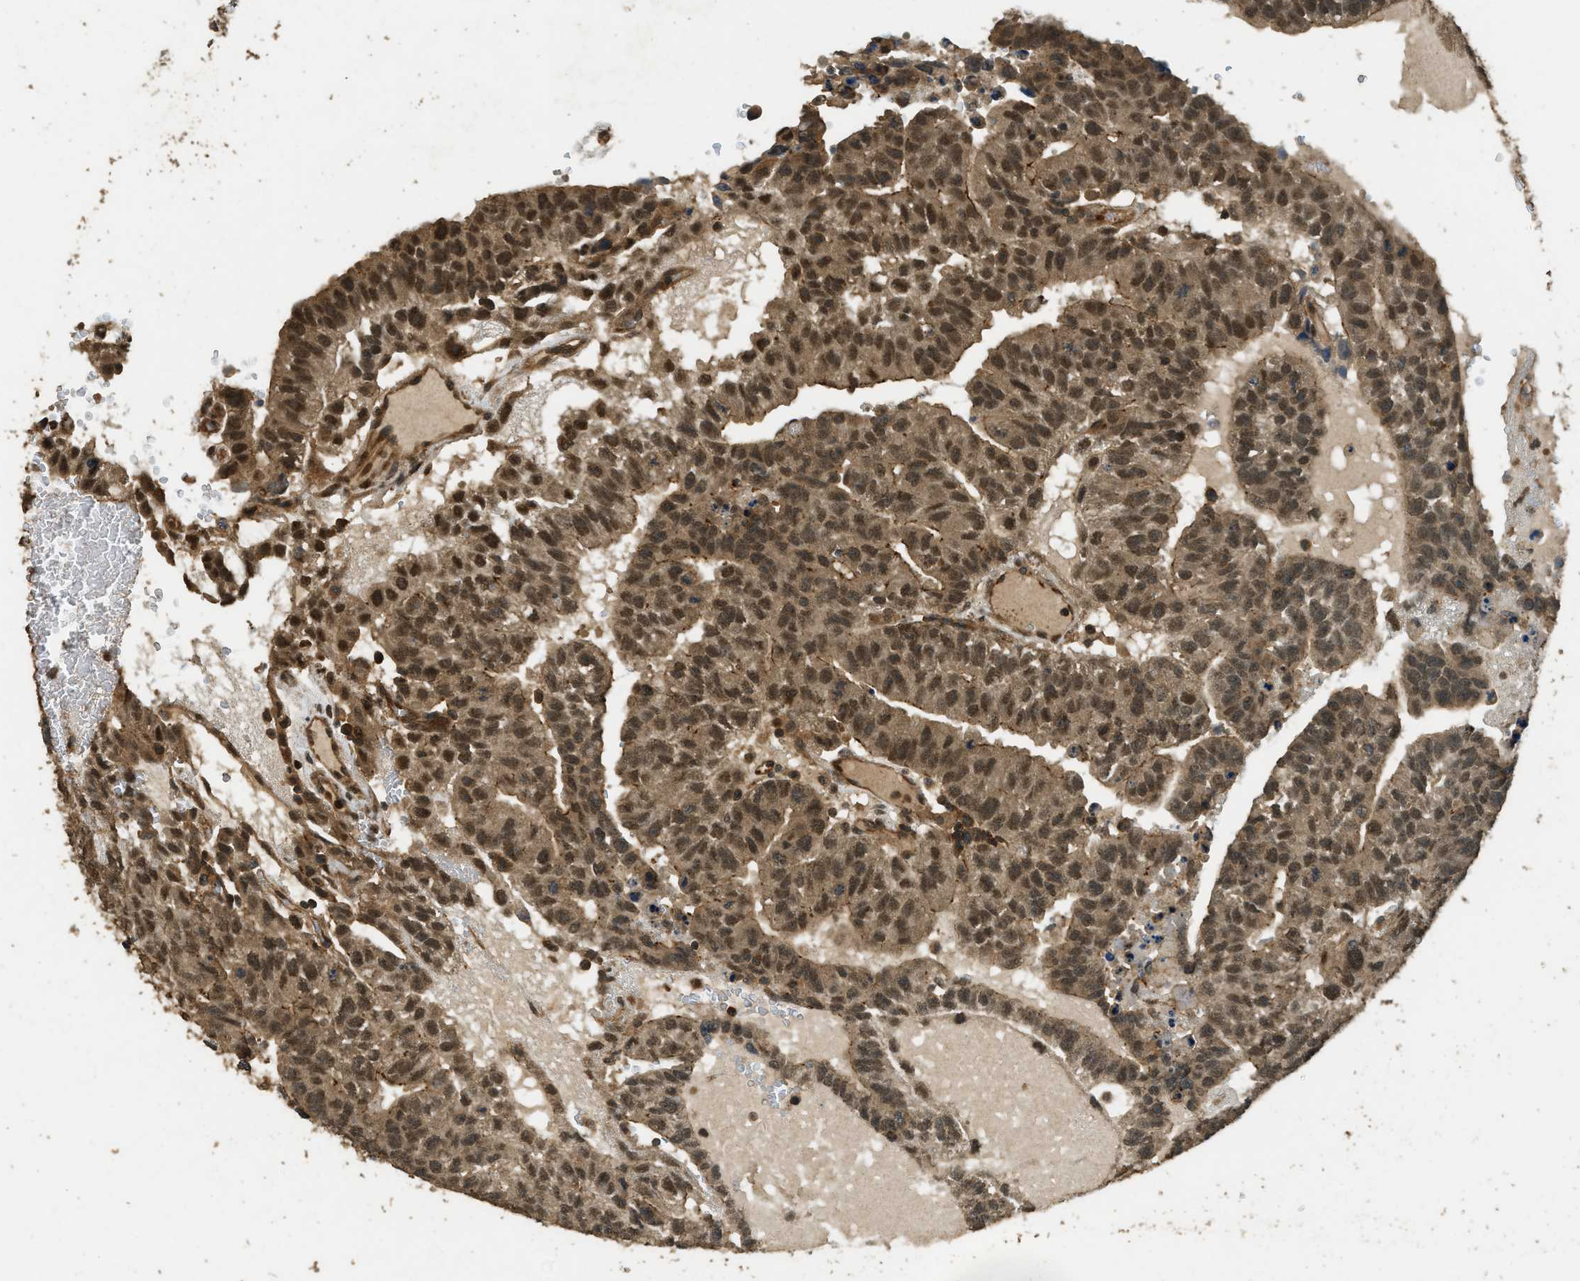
{"staining": {"intensity": "moderate", "quantity": ">75%", "location": "cytoplasmic/membranous,nuclear"}, "tissue": "testis cancer", "cell_type": "Tumor cells", "image_type": "cancer", "snomed": [{"axis": "morphology", "description": "Seminoma, NOS"}, {"axis": "morphology", "description": "Carcinoma, Embryonal, NOS"}, {"axis": "topography", "description": "Testis"}], "caption": "Human testis embryonal carcinoma stained for a protein (brown) demonstrates moderate cytoplasmic/membranous and nuclear positive expression in about >75% of tumor cells.", "gene": "PPP6R3", "patient": {"sex": "male", "age": 52}}